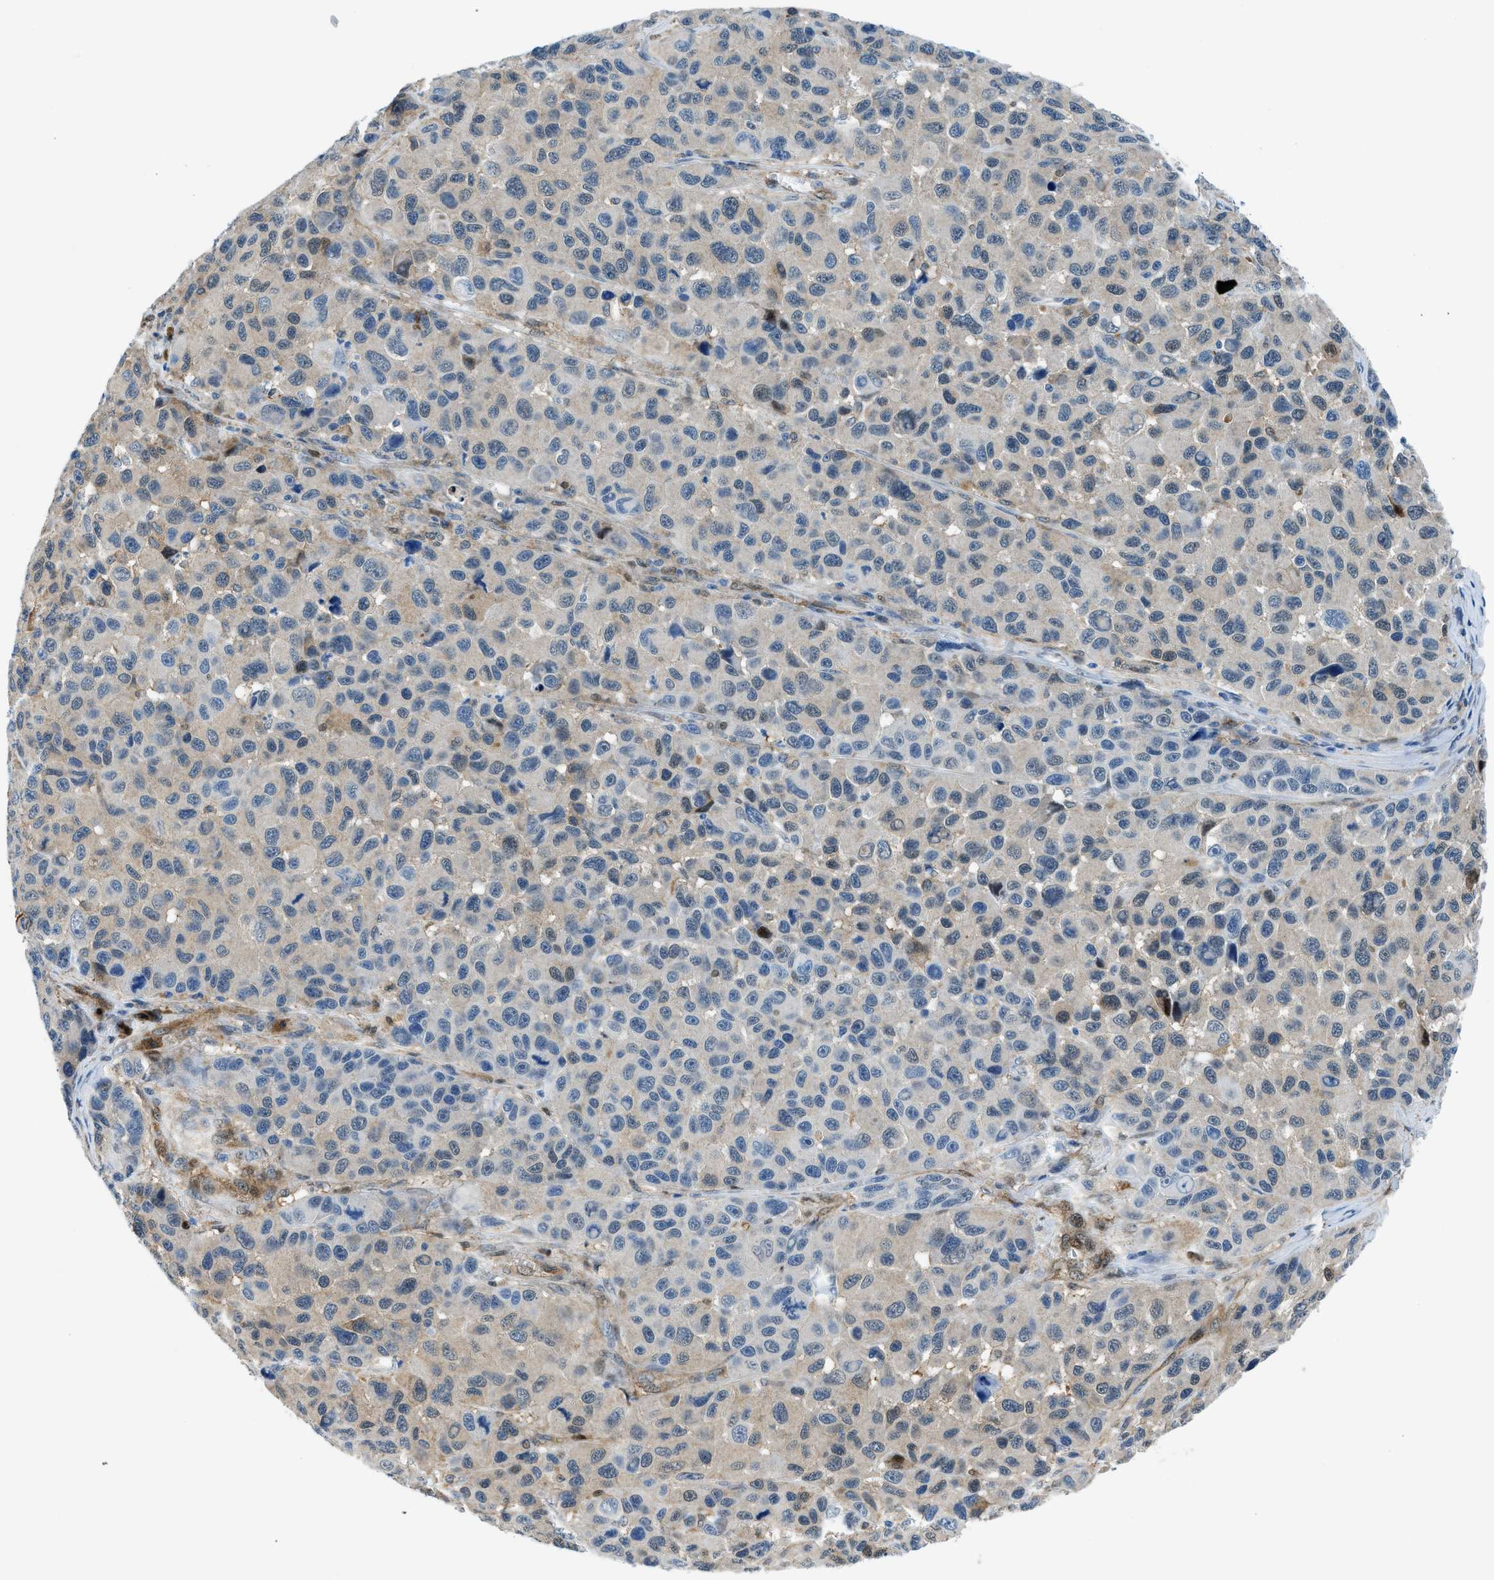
{"staining": {"intensity": "weak", "quantity": "<25%", "location": "cytoplasmic/membranous"}, "tissue": "melanoma", "cell_type": "Tumor cells", "image_type": "cancer", "snomed": [{"axis": "morphology", "description": "Malignant melanoma, NOS"}, {"axis": "topography", "description": "Skin"}], "caption": "Immunohistochemistry micrograph of melanoma stained for a protein (brown), which reveals no expression in tumor cells.", "gene": "YWHAE", "patient": {"sex": "male", "age": 53}}